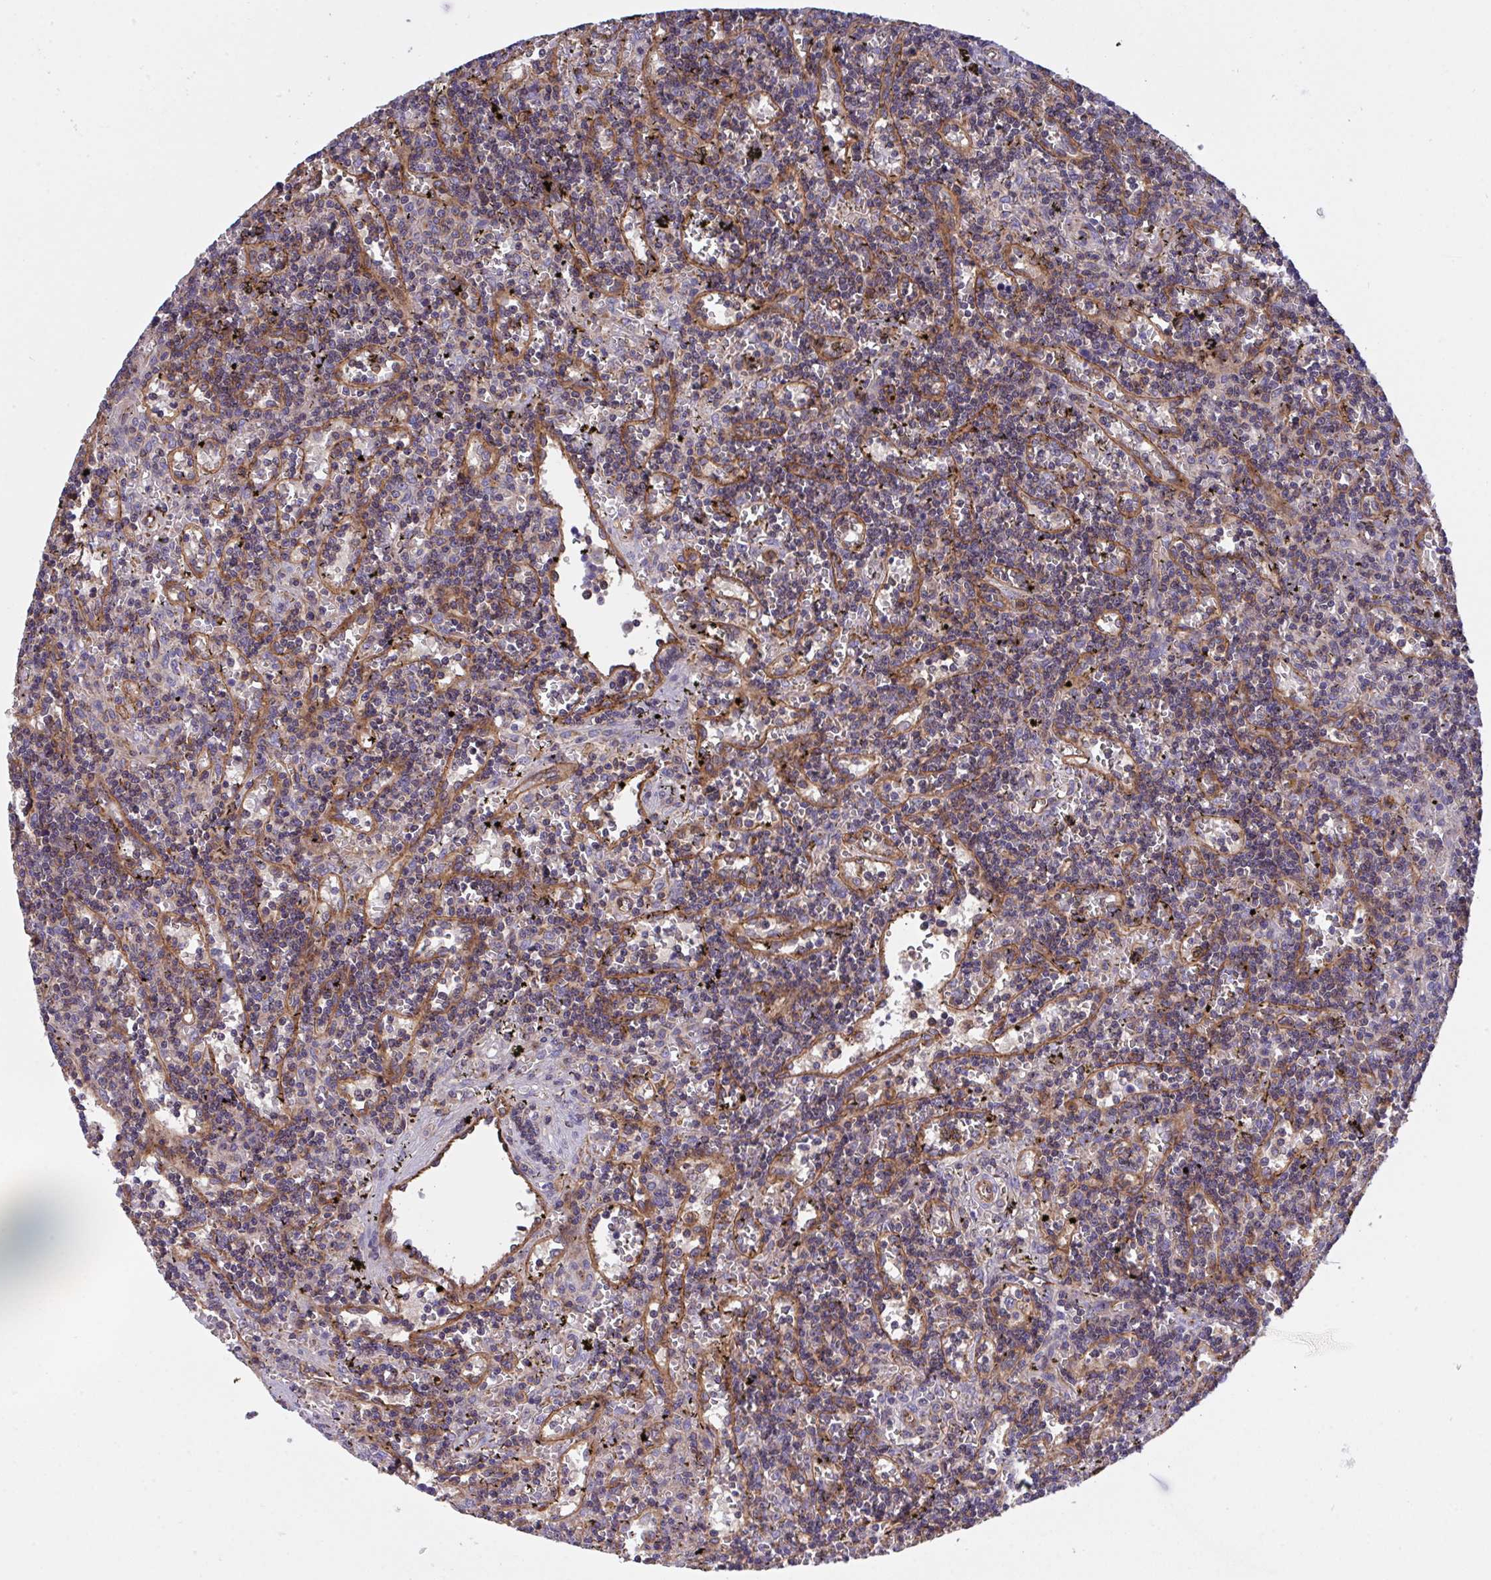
{"staining": {"intensity": "negative", "quantity": "none", "location": "none"}, "tissue": "lymphoma", "cell_type": "Tumor cells", "image_type": "cancer", "snomed": [{"axis": "morphology", "description": "Malignant lymphoma, non-Hodgkin's type, Low grade"}, {"axis": "topography", "description": "Spleen"}], "caption": "Tumor cells are negative for protein expression in human low-grade malignant lymphoma, non-Hodgkin's type.", "gene": "C4orf36", "patient": {"sex": "male", "age": 60}}